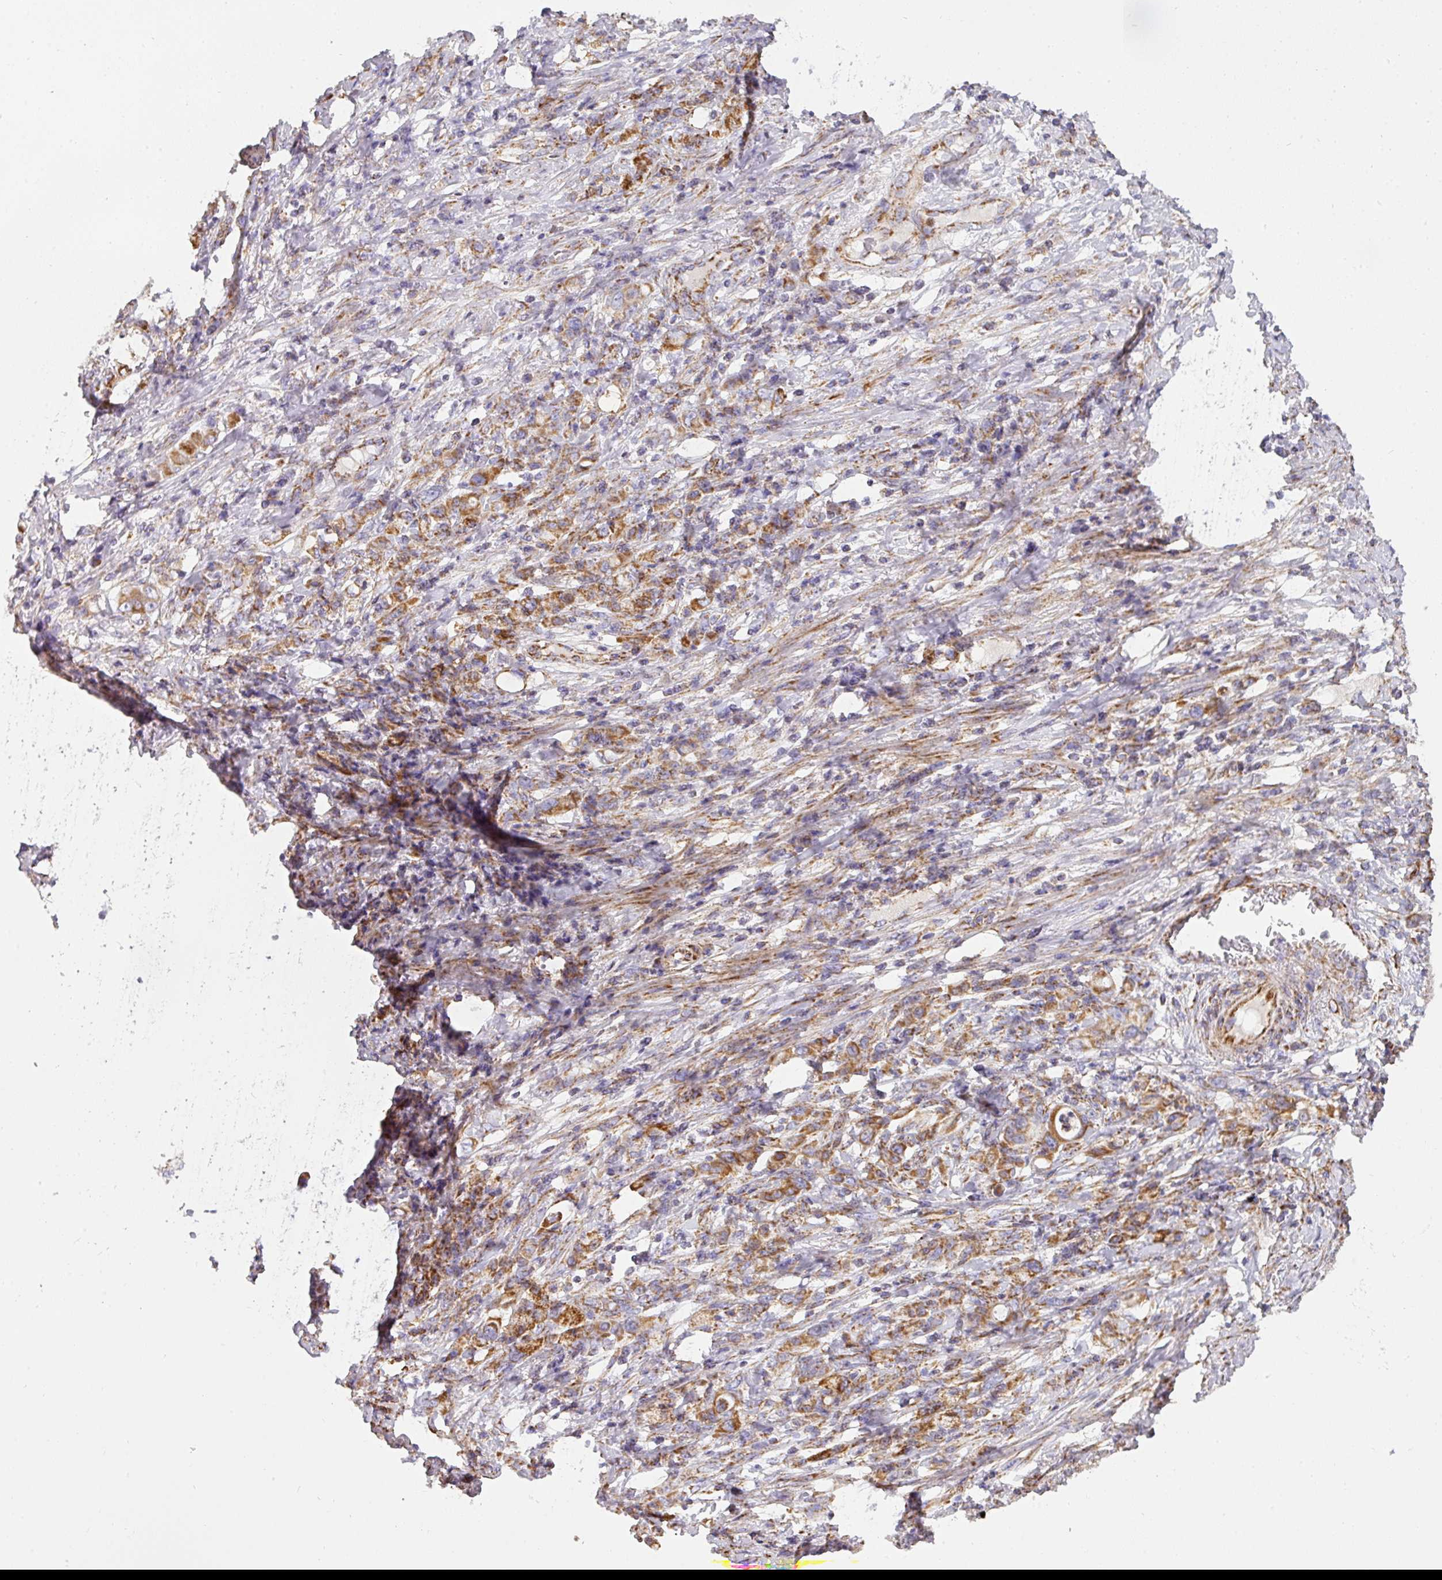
{"staining": {"intensity": "moderate", "quantity": ">75%", "location": "cytoplasmic/membranous"}, "tissue": "stomach cancer", "cell_type": "Tumor cells", "image_type": "cancer", "snomed": [{"axis": "morphology", "description": "Adenocarcinoma, NOS"}, {"axis": "topography", "description": "Stomach"}], "caption": "A micrograph of stomach cancer (adenocarcinoma) stained for a protein displays moderate cytoplasmic/membranous brown staining in tumor cells.", "gene": "UQCRFS1", "patient": {"sex": "female", "age": 79}}